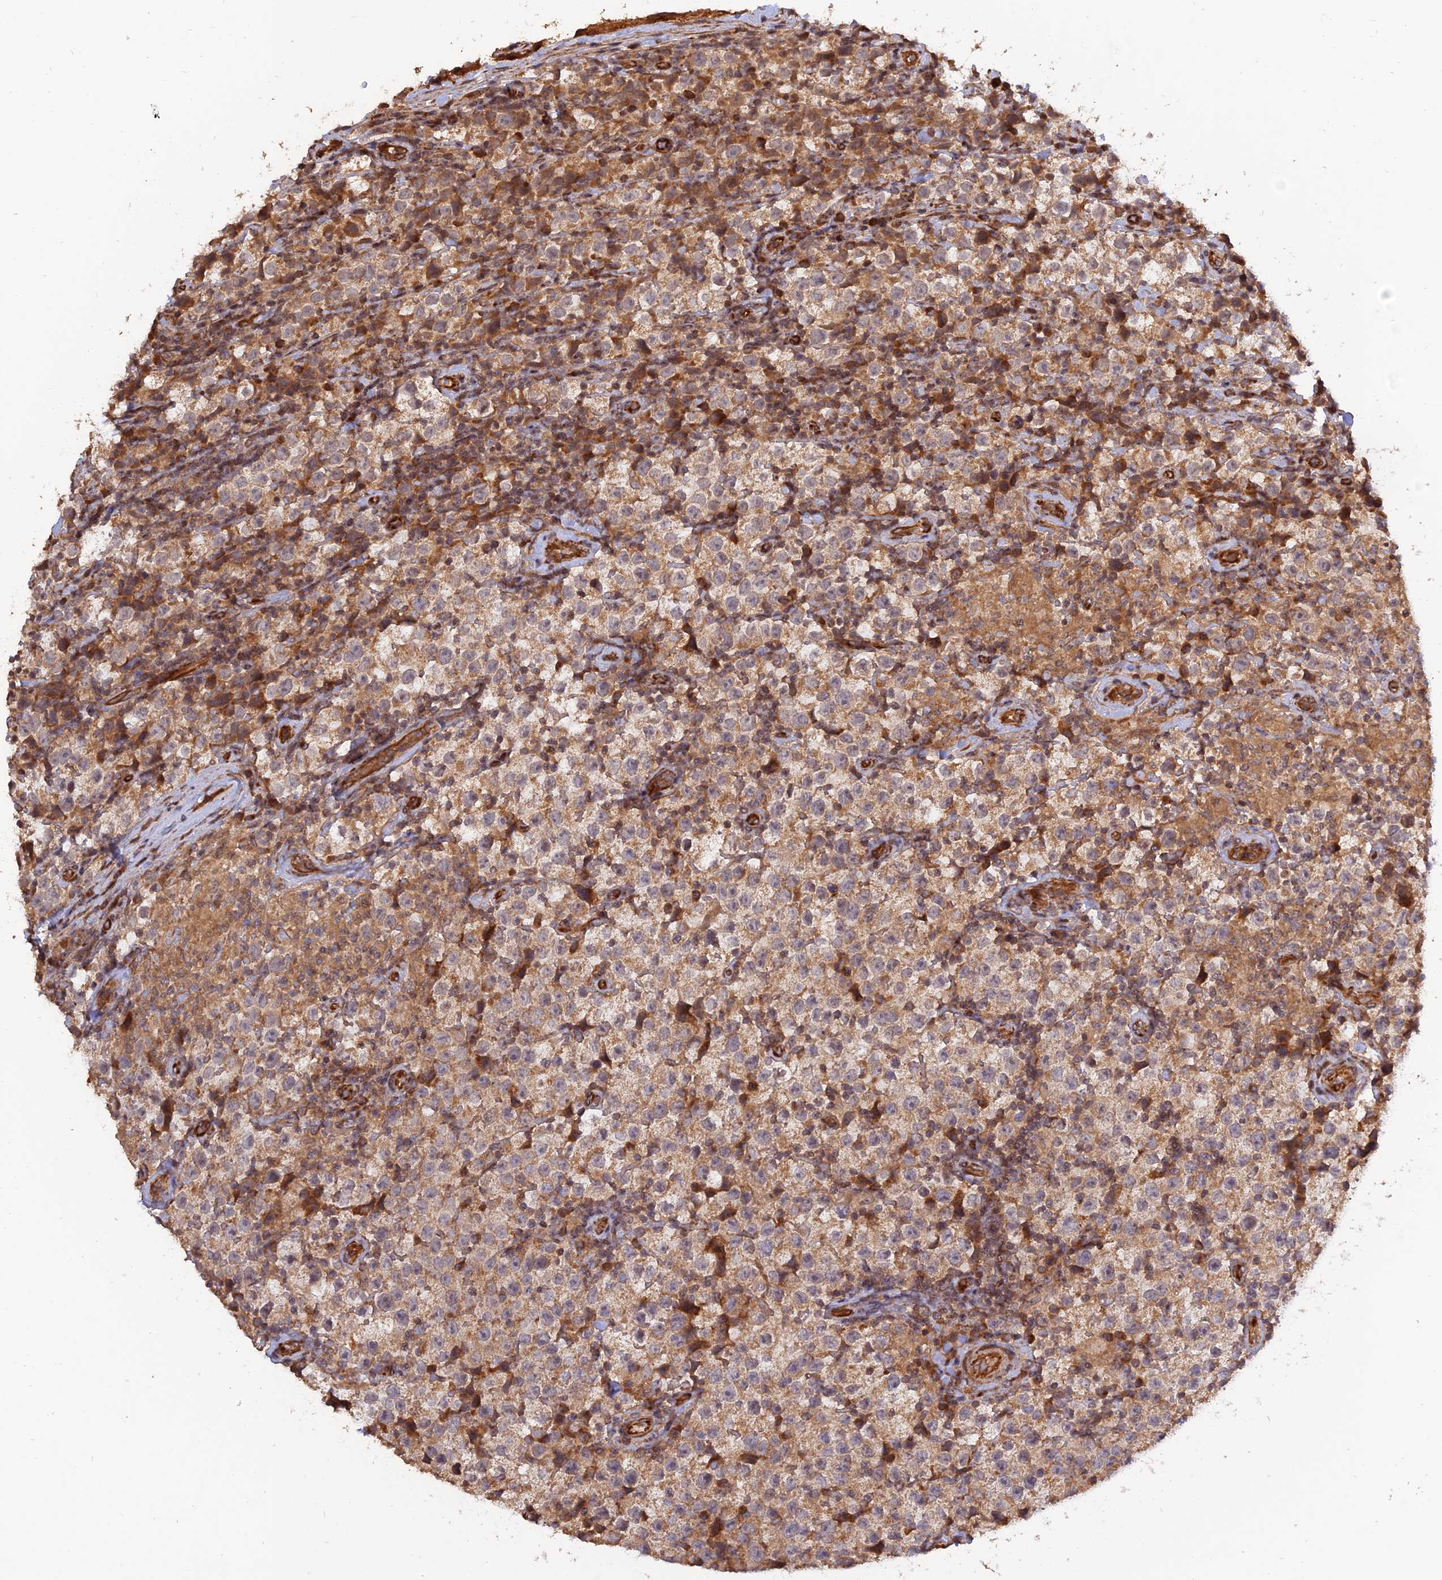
{"staining": {"intensity": "moderate", "quantity": ">75%", "location": "cytoplasmic/membranous"}, "tissue": "testis cancer", "cell_type": "Tumor cells", "image_type": "cancer", "snomed": [{"axis": "morphology", "description": "Seminoma, NOS"}, {"axis": "morphology", "description": "Carcinoma, Embryonal, NOS"}, {"axis": "topography", "description": "Testis"}], "caption": "Immunohistochemical staining of seminoma (testis) demonstrates medium levels of moderate cytoplasmic/membranous protein expression in about >75% of tumor cells.", "gene": "CREBL2", "patient": {"sex": "male", "age": 41}}